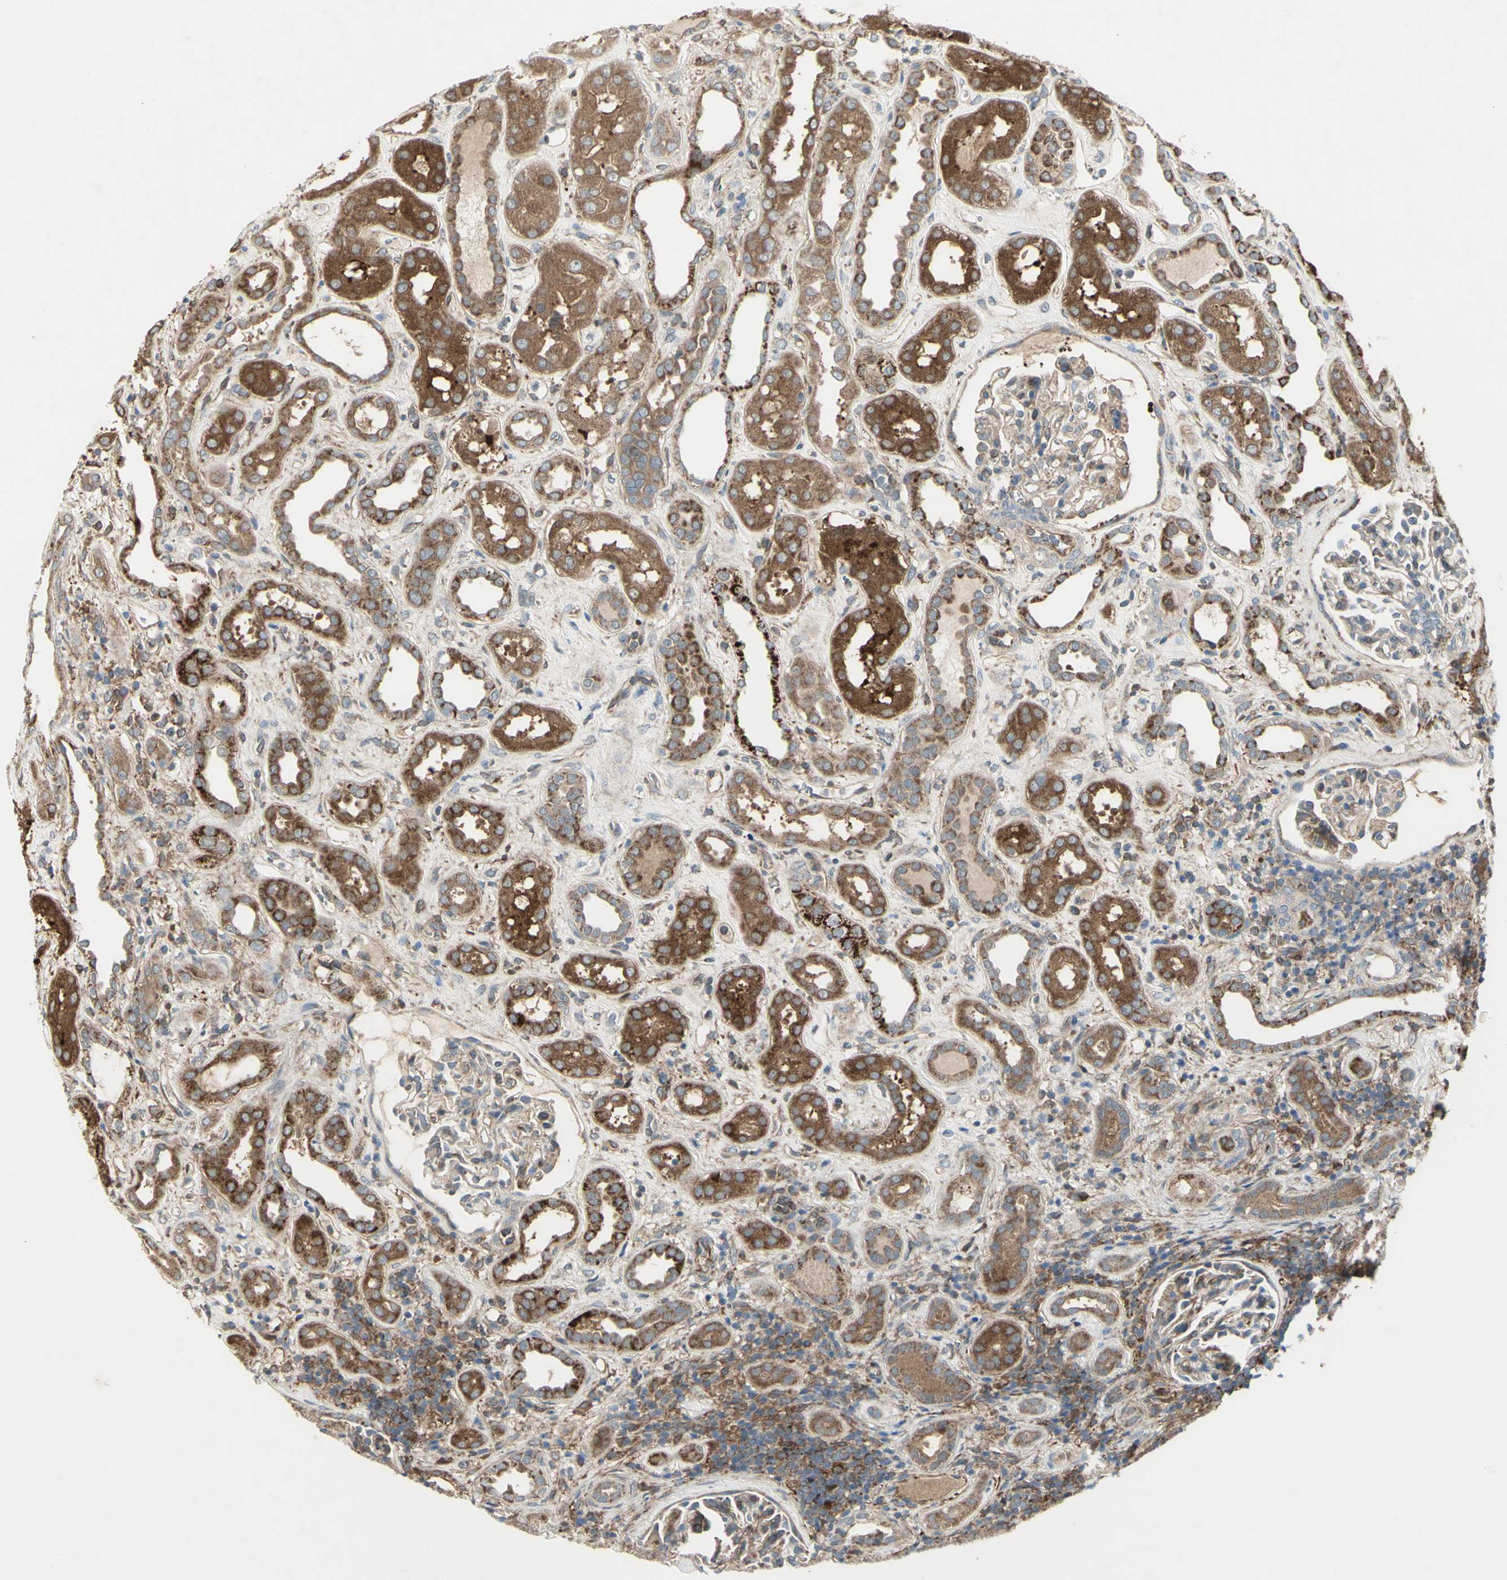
{"staining": {"intensity": "weak", "quantity": "<25%", "location": "cytoplasmic/membranous"}, "tissue": "kidney", "cell_type": "Cells in glomeruli", "image_type": "normal", "snomed": [{"axis": "morphology", "description": "Normal tissue, NOS"}, {"axis": "topography", "description": "Kidney"}], "caption": "The histopathology image exhibits no significant positivity in cells in glomeruli of kidney. (DAB (3,3'-diaminobenzidine) IHC, high magnification).", "gene": "IGSF9B", "patient": {"sex": "male", "age": 59}}